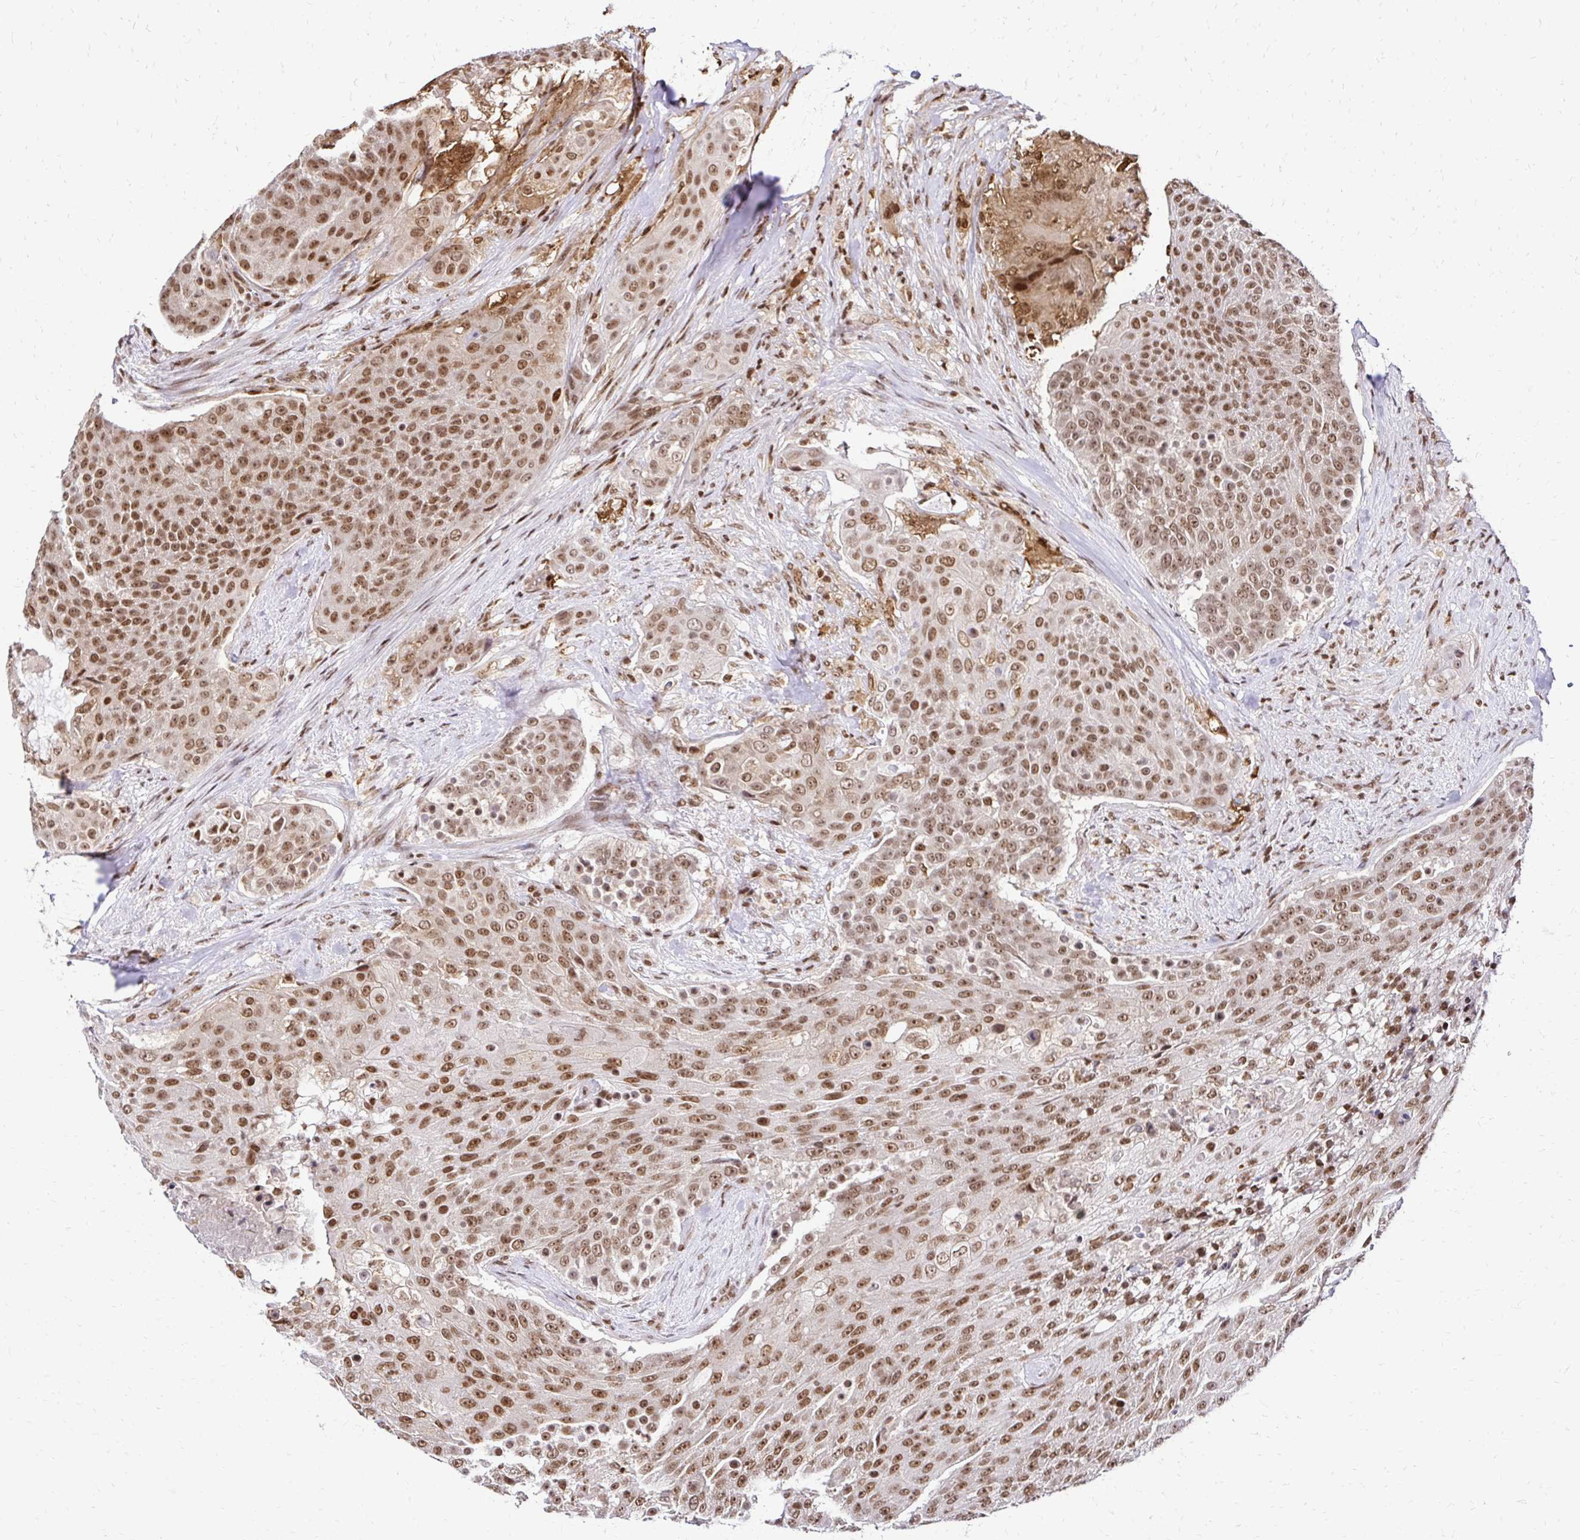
{"staining": {"intensity": "moderate", "quantity": ">75%", "location": "nuclear"}, "tissue": "urothelial cancer", "cell_type": "Tumor cells", "image_type": "cancer", "snomed": [{"axis": "morphology", "description": "Urothelial carcinoma, High grade"}, {"axis": "topography", "description": "Urinary bladder"}], "caption": "Human urothelial carcinoma (high-grade) stained with a brown dye exhibits moderate nuclear positive positivity in approximately >75% of tumor cells.", "gene": "GLYR1", "patient": {"sex": "female", "age": 63}}